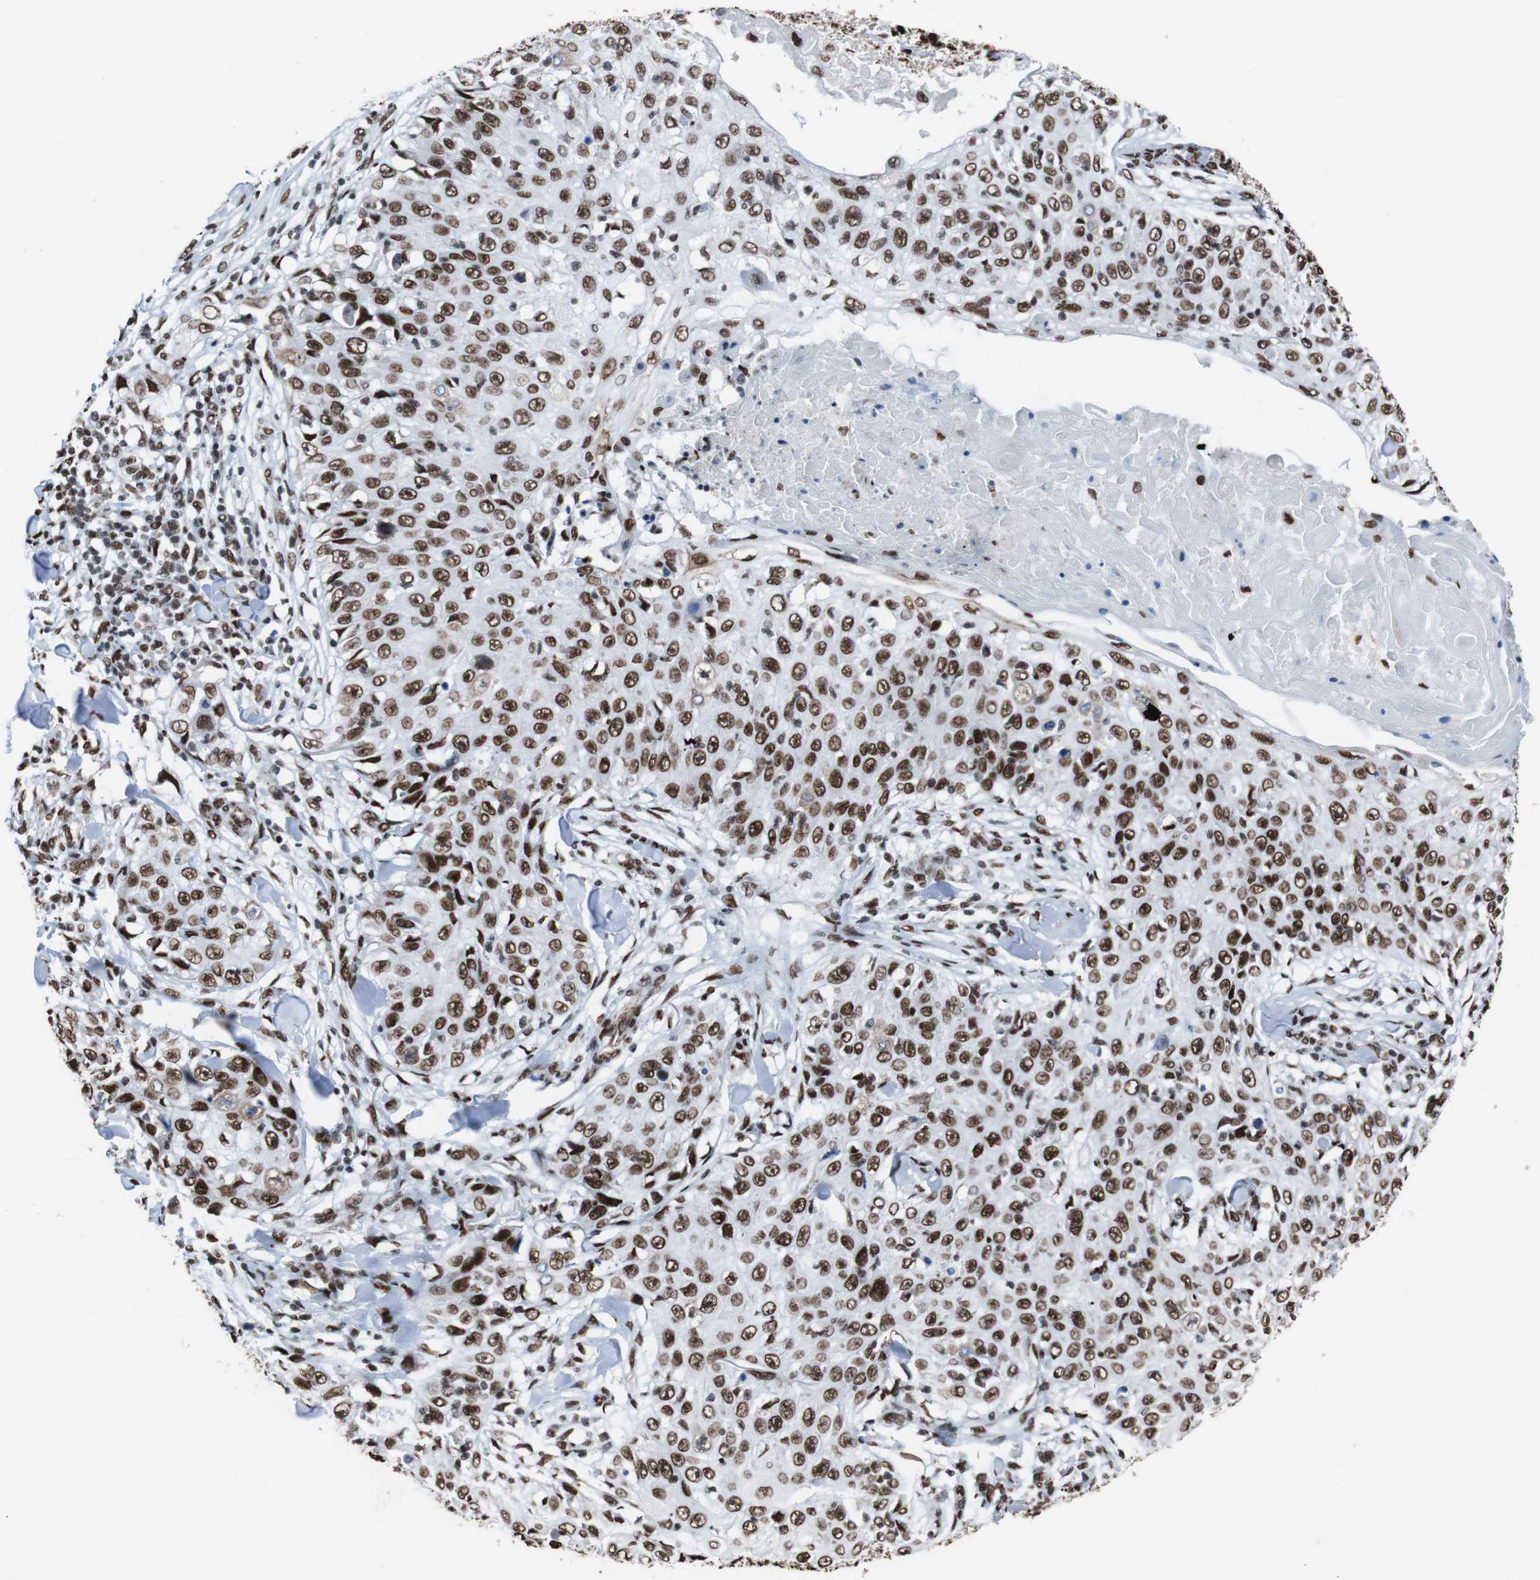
{"staining": {"intensity": "strong", "quantity": ">75%", "location": "nuclear"}, "tissue": "skin cancer", "cell_type": "Tumor cells", "image_type": "cancer", "snomed": [{"axis": "morphology", "description": "Squamous cell carcinoma, NOS"}, {"axis": "topography", "description": "Skin"}], "caption": "Approximately >75% of tumor cells in skin cancer (squamous cell carcinoma) demonstrate strong nuclear protein staining as visualized by brown immunohistochemical staining.", "gene": "ROMO1", "patient": {"sex": "male", "age": 86}}